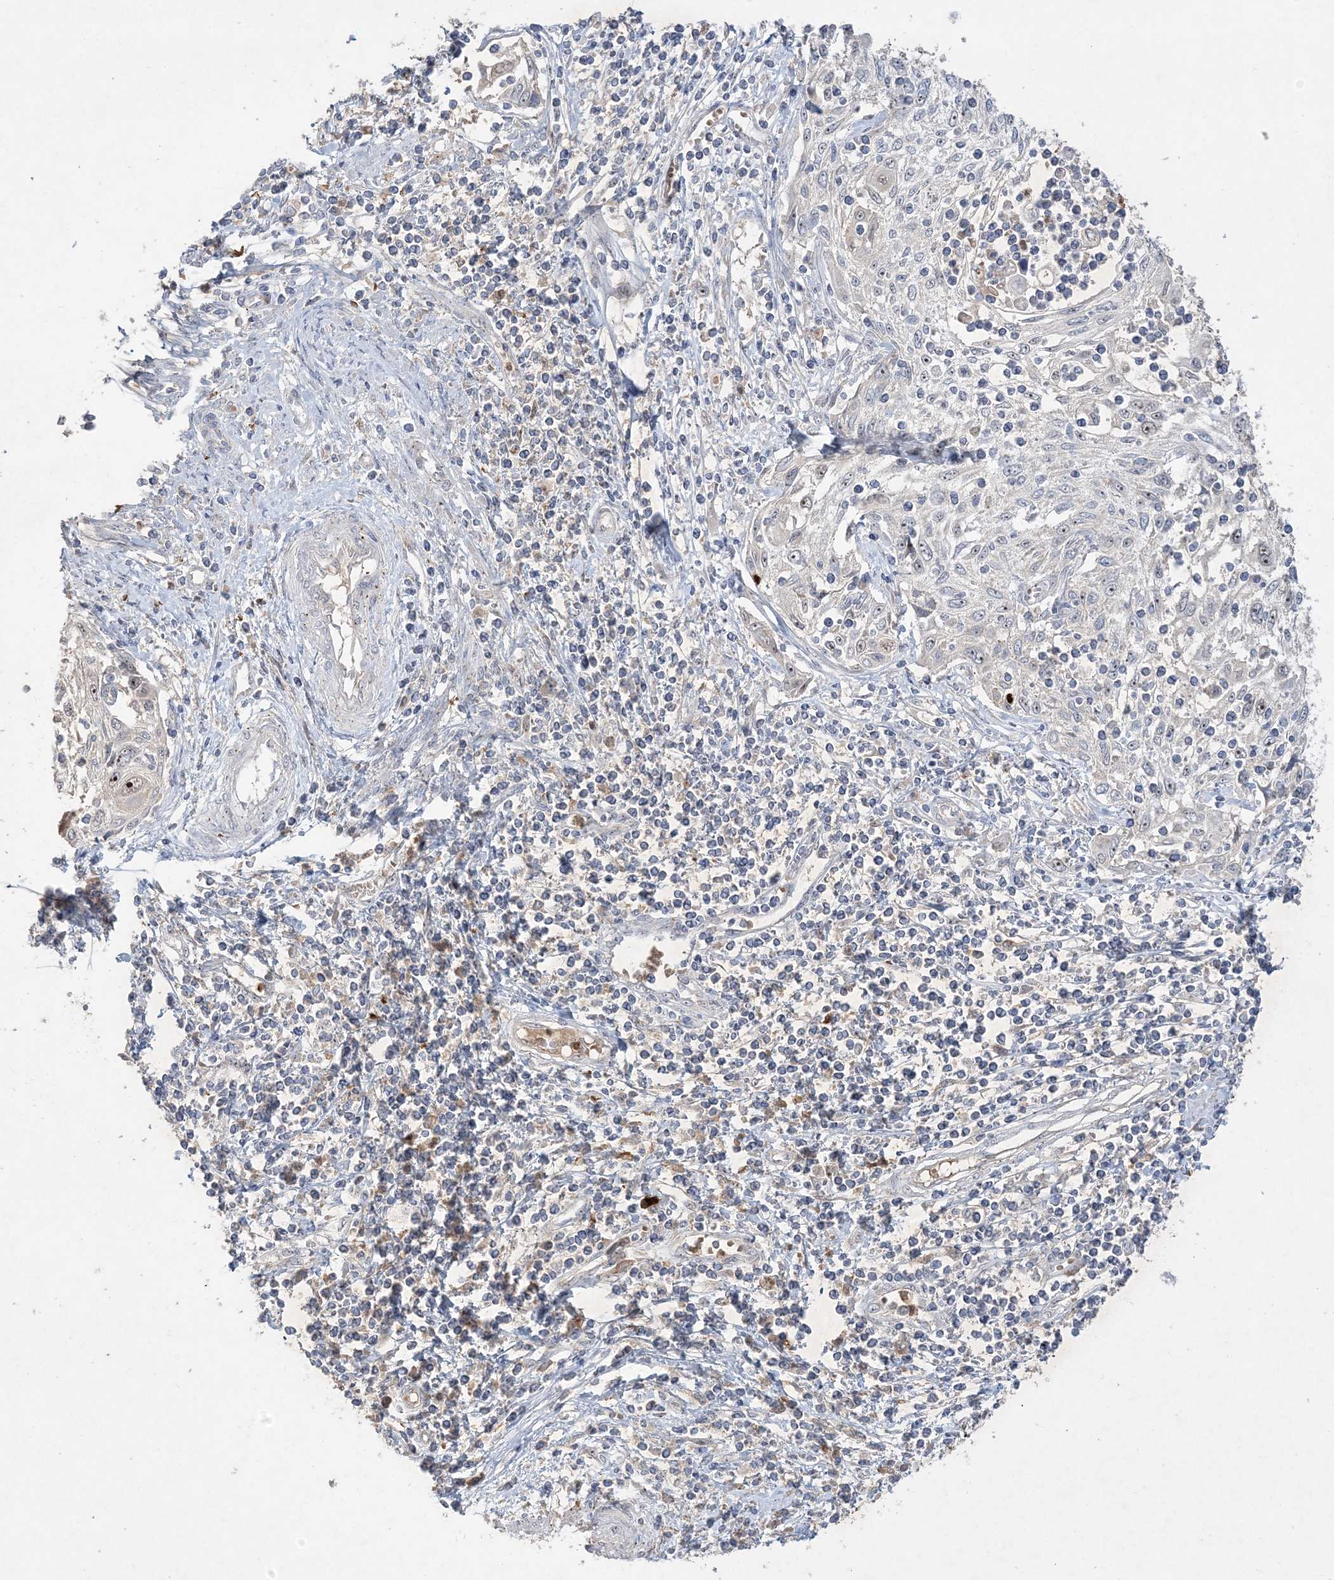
{"staining": {"intensity": "moderate", "quantity": "<25%", "location": "nuclear"}, "tissue": "cervical cancer", "cell_type": "Tumor cells", "image_type": "cancer", "snomed": [{"axis": "morphology", "description": "Squamous cell carcinoma, NOS"}, {"axis": "topography", "description": "Cervix"}], "caption": "Cervical squamous cell carcinoma stained with a brown dye reveals moderate nuclear positive staining in about <25% of tumor cells.", "gene": "NOP16", "patient": {"sex": "female", "age": 70}}